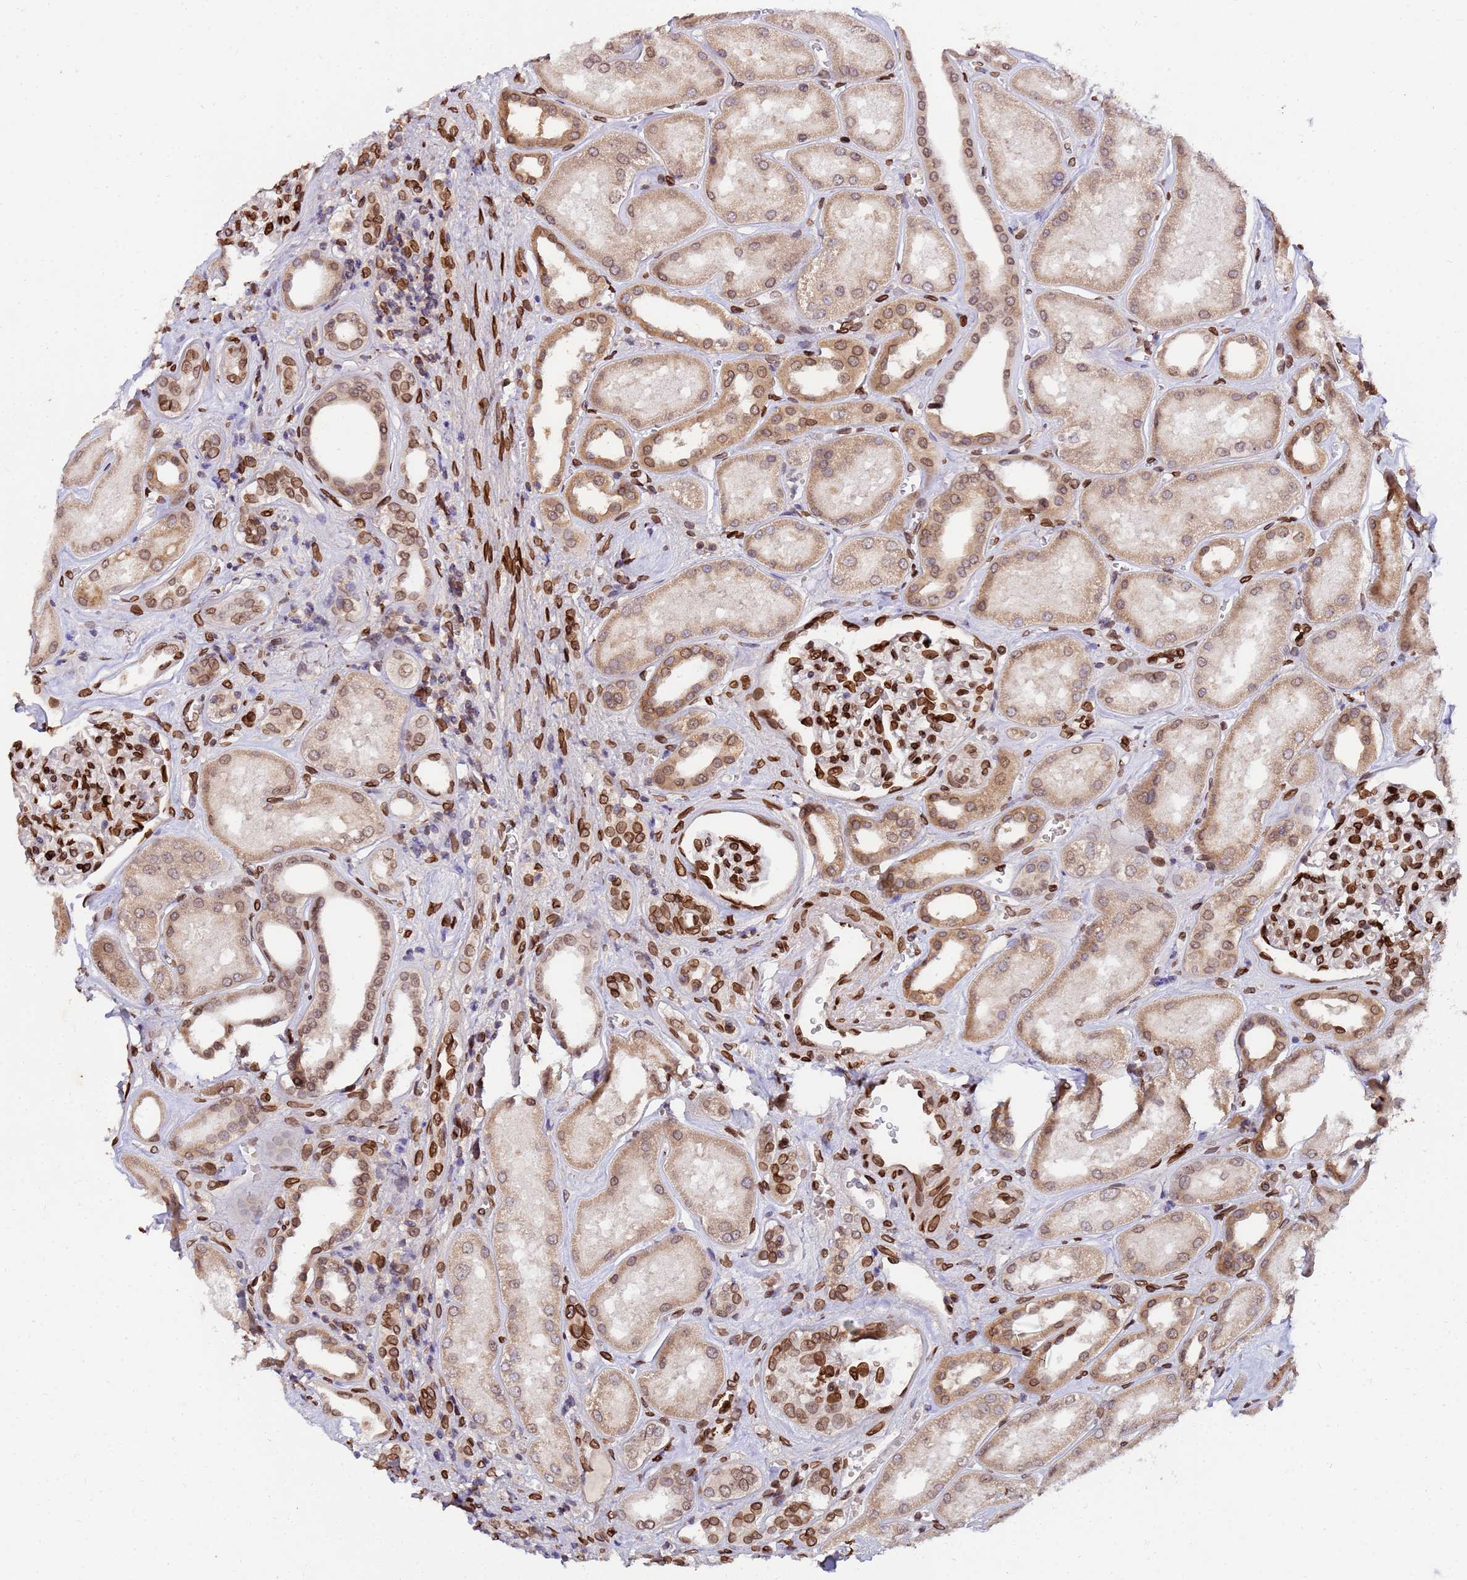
{"staining": {"intensity": "strong", "quantity": ">75%", "location": "cytoplasmic/membranous,nuclear"}, "tissue": "kidney", "cell_type": "Cells in glomeruli", "image_type": "normal", "snomed": [{"axis": "morphology", "description": "Normal tissue, NOS"}, {"axis": "morphology", "description": "Adenocarcinoma, NOS"}, {"axis": "topography", "description": "Kidney"}], "caption": "Approximately >75% of cells in glomeruli in normal human kidney reveal strong cytoplasmic/membranous,nuclear protein expression as visualized by brown immunohistochemical staining.", "gene": "GPR135", "patient": {"sex": "female", "age": 68}}